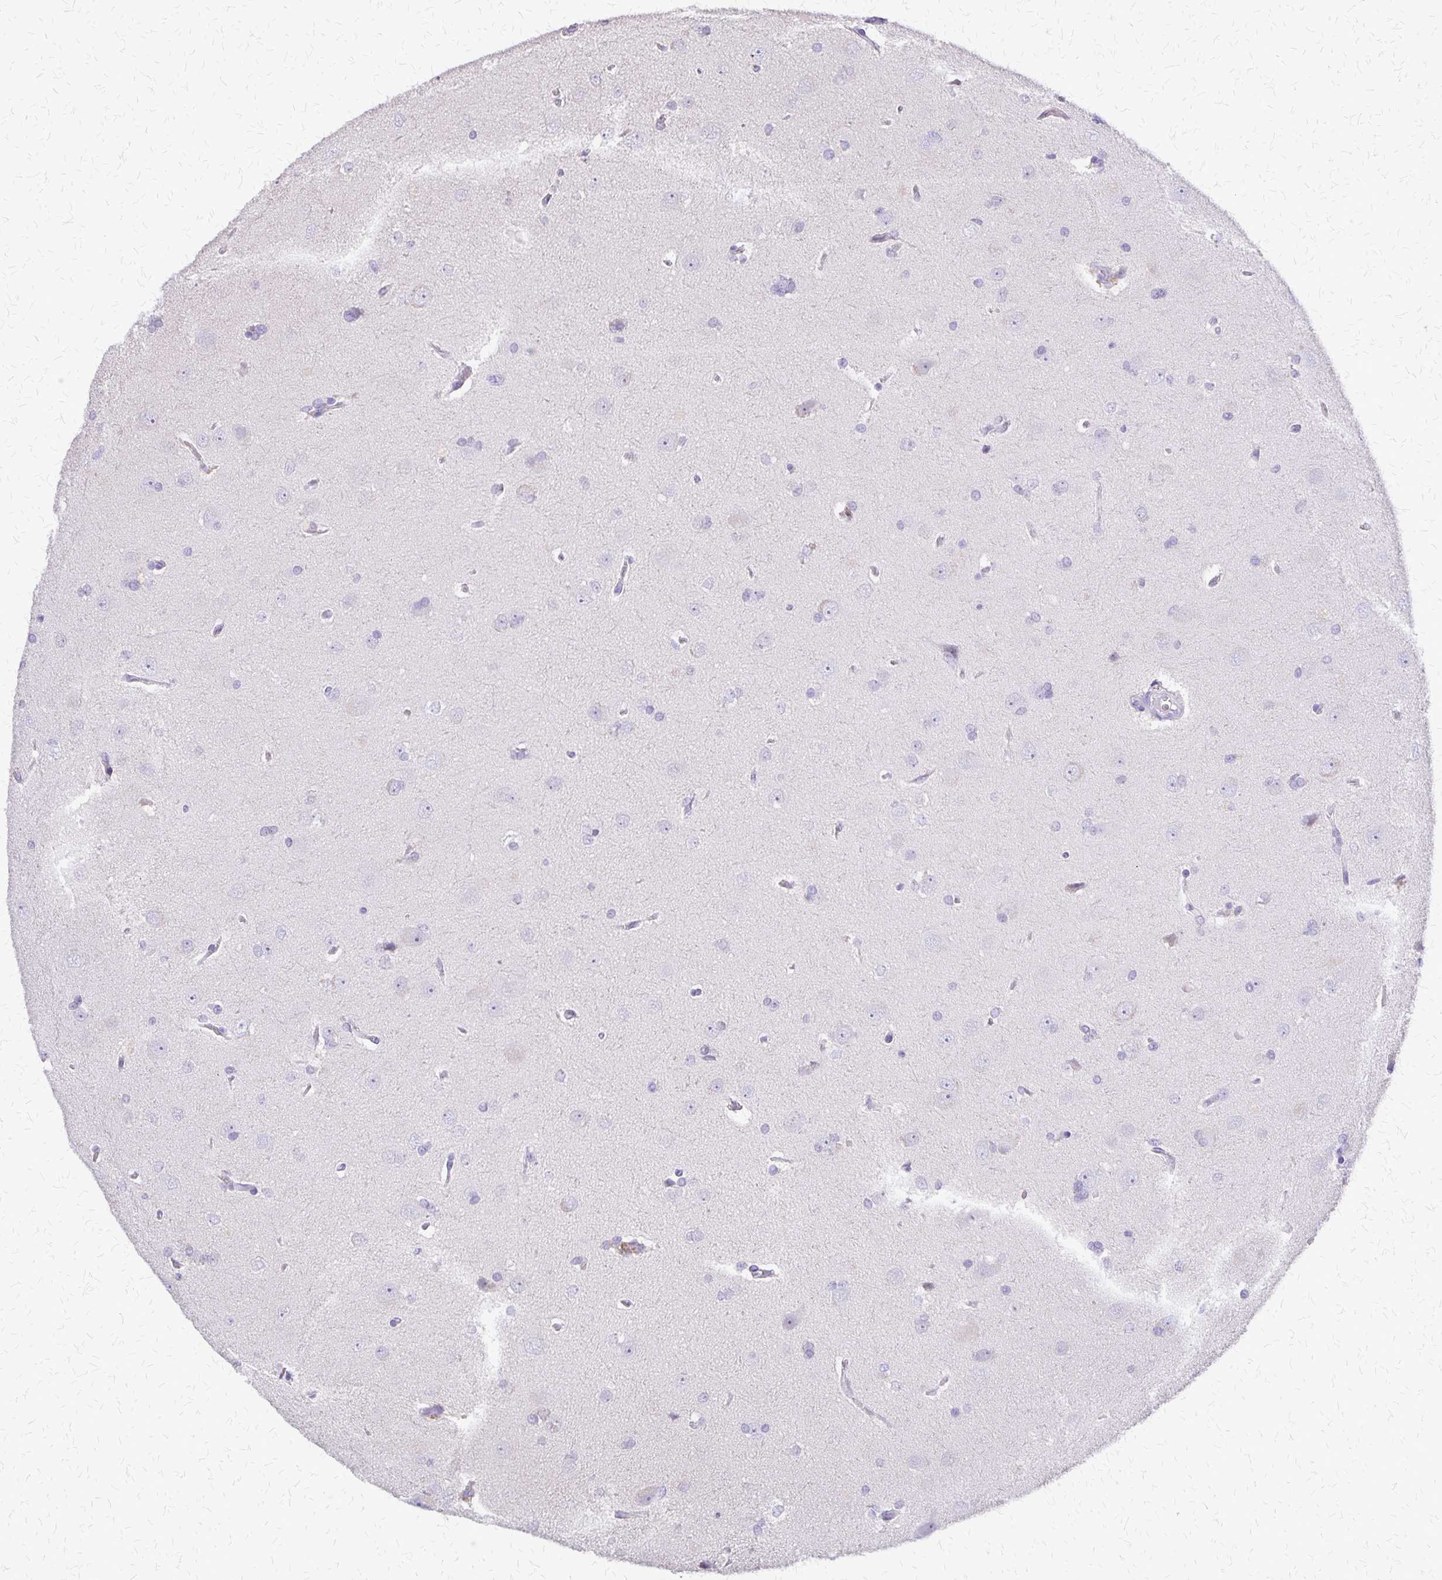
{"staining": {"intensity": "negative", "quantity": "none", "location": "none"}, "tissue": "glioma", "cell_type": "Tumor cells", "image_type": "cancer", "snomed": [{"axis": "morphology", "description": "Glioma, malignant, Low grade"}, {"axis": "topography", "description": "Brain"}], "caption": "Malignant glioma (low-grade) stained for a protein using IHC shows no expression tumor cells.", "gene": "SI", "patient": {"sex": "female", "age": 54}}